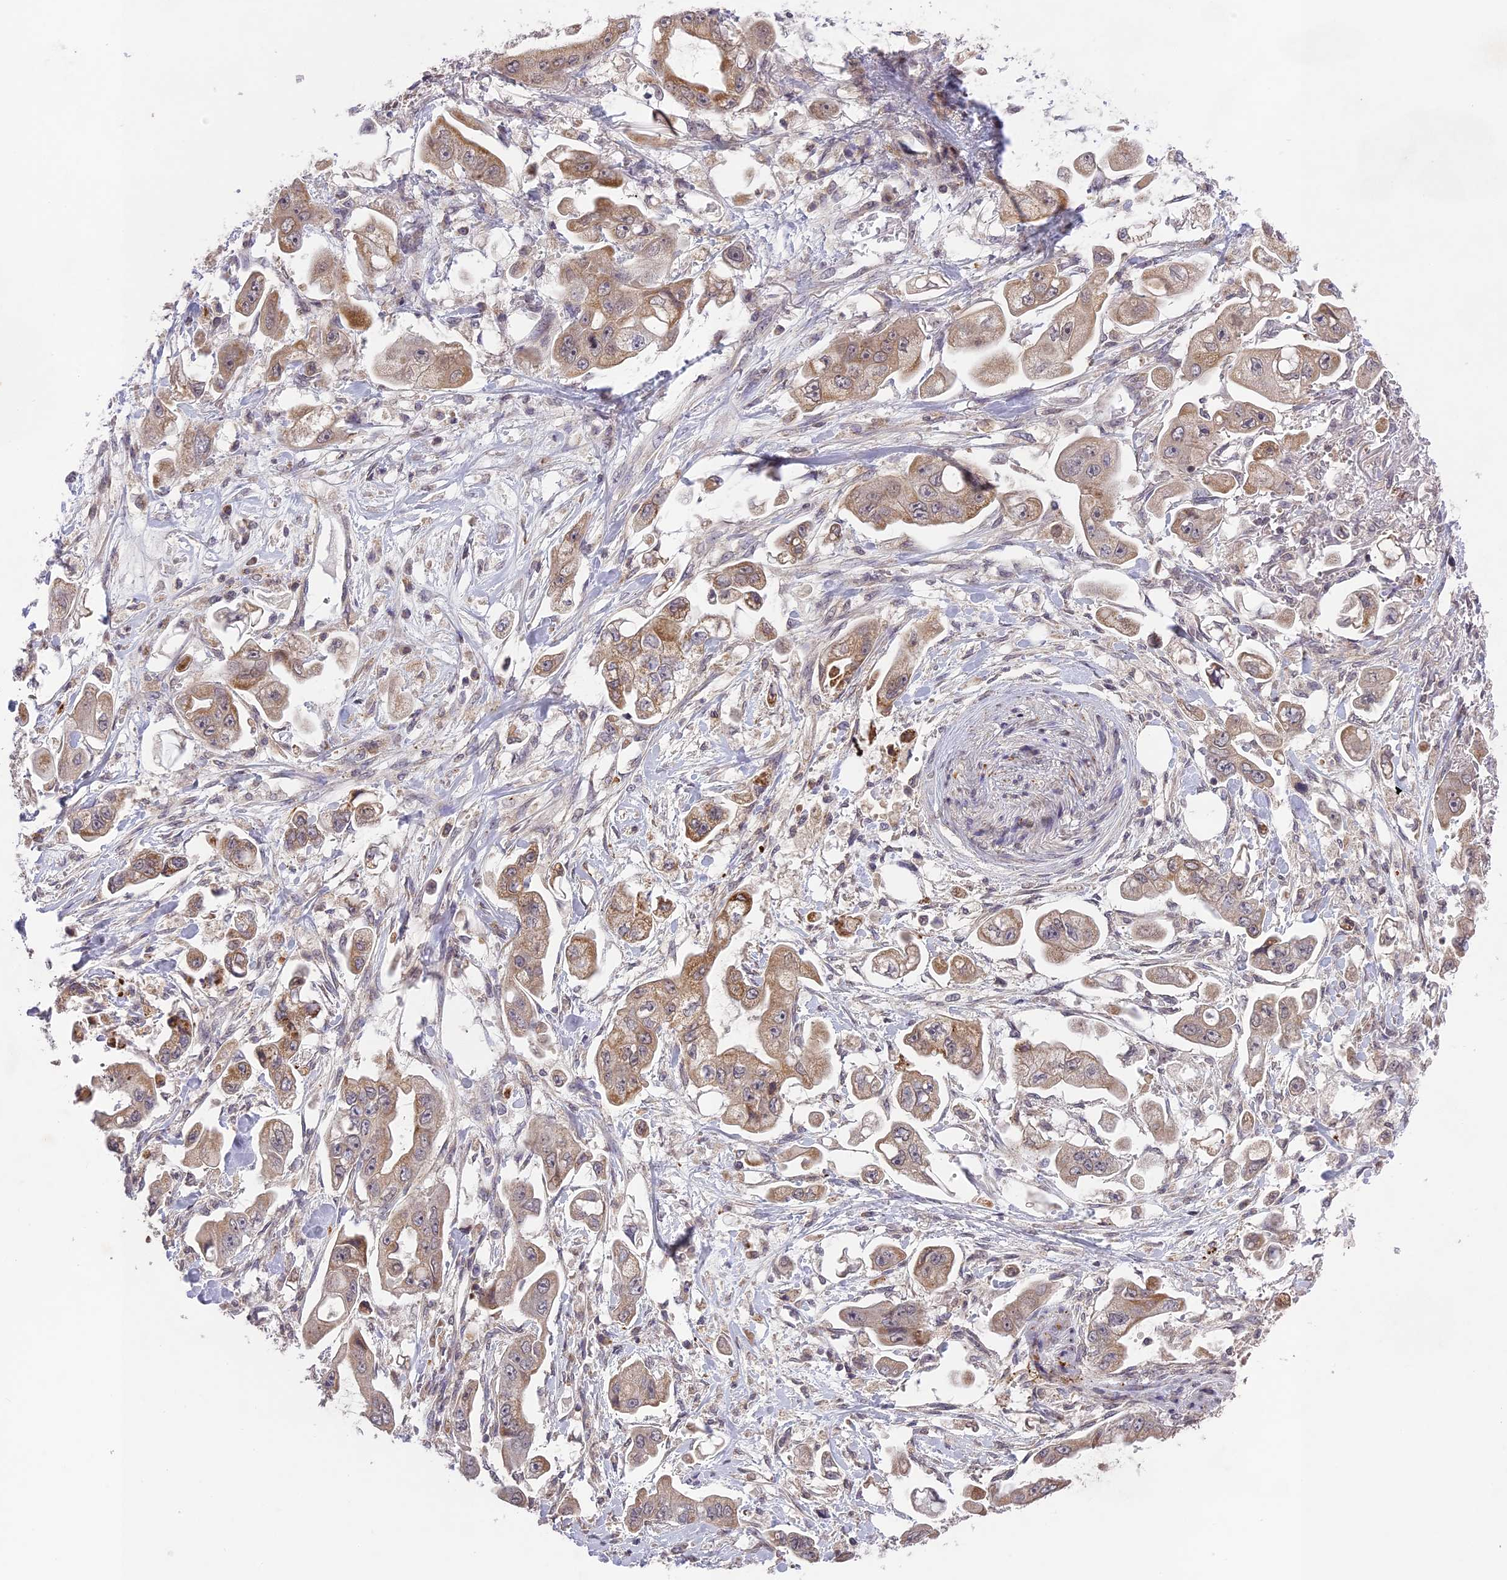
{"staining": {"intensity": "moderate", "quantity": "25%-75%", "location": "cytoplasmic/membranous"}, "tissue": "stomach cancer", "cell_type": "Tumor cells", "image_type": "cancer", "snomed": [{"axis": "morphology", "description": "Adenocarcinoma, NOS"}, {"axis": "topography", "description": "Stomach"}], "caption": "Approximately 25%-75% of tumor cells in stomach cancer exhibit moderate cytoplasmic/membranous protein expression as visualized by brown immunohistochemical staining.", "gene": "ERG28", "patient": {"sex": "male", "age": 62}}